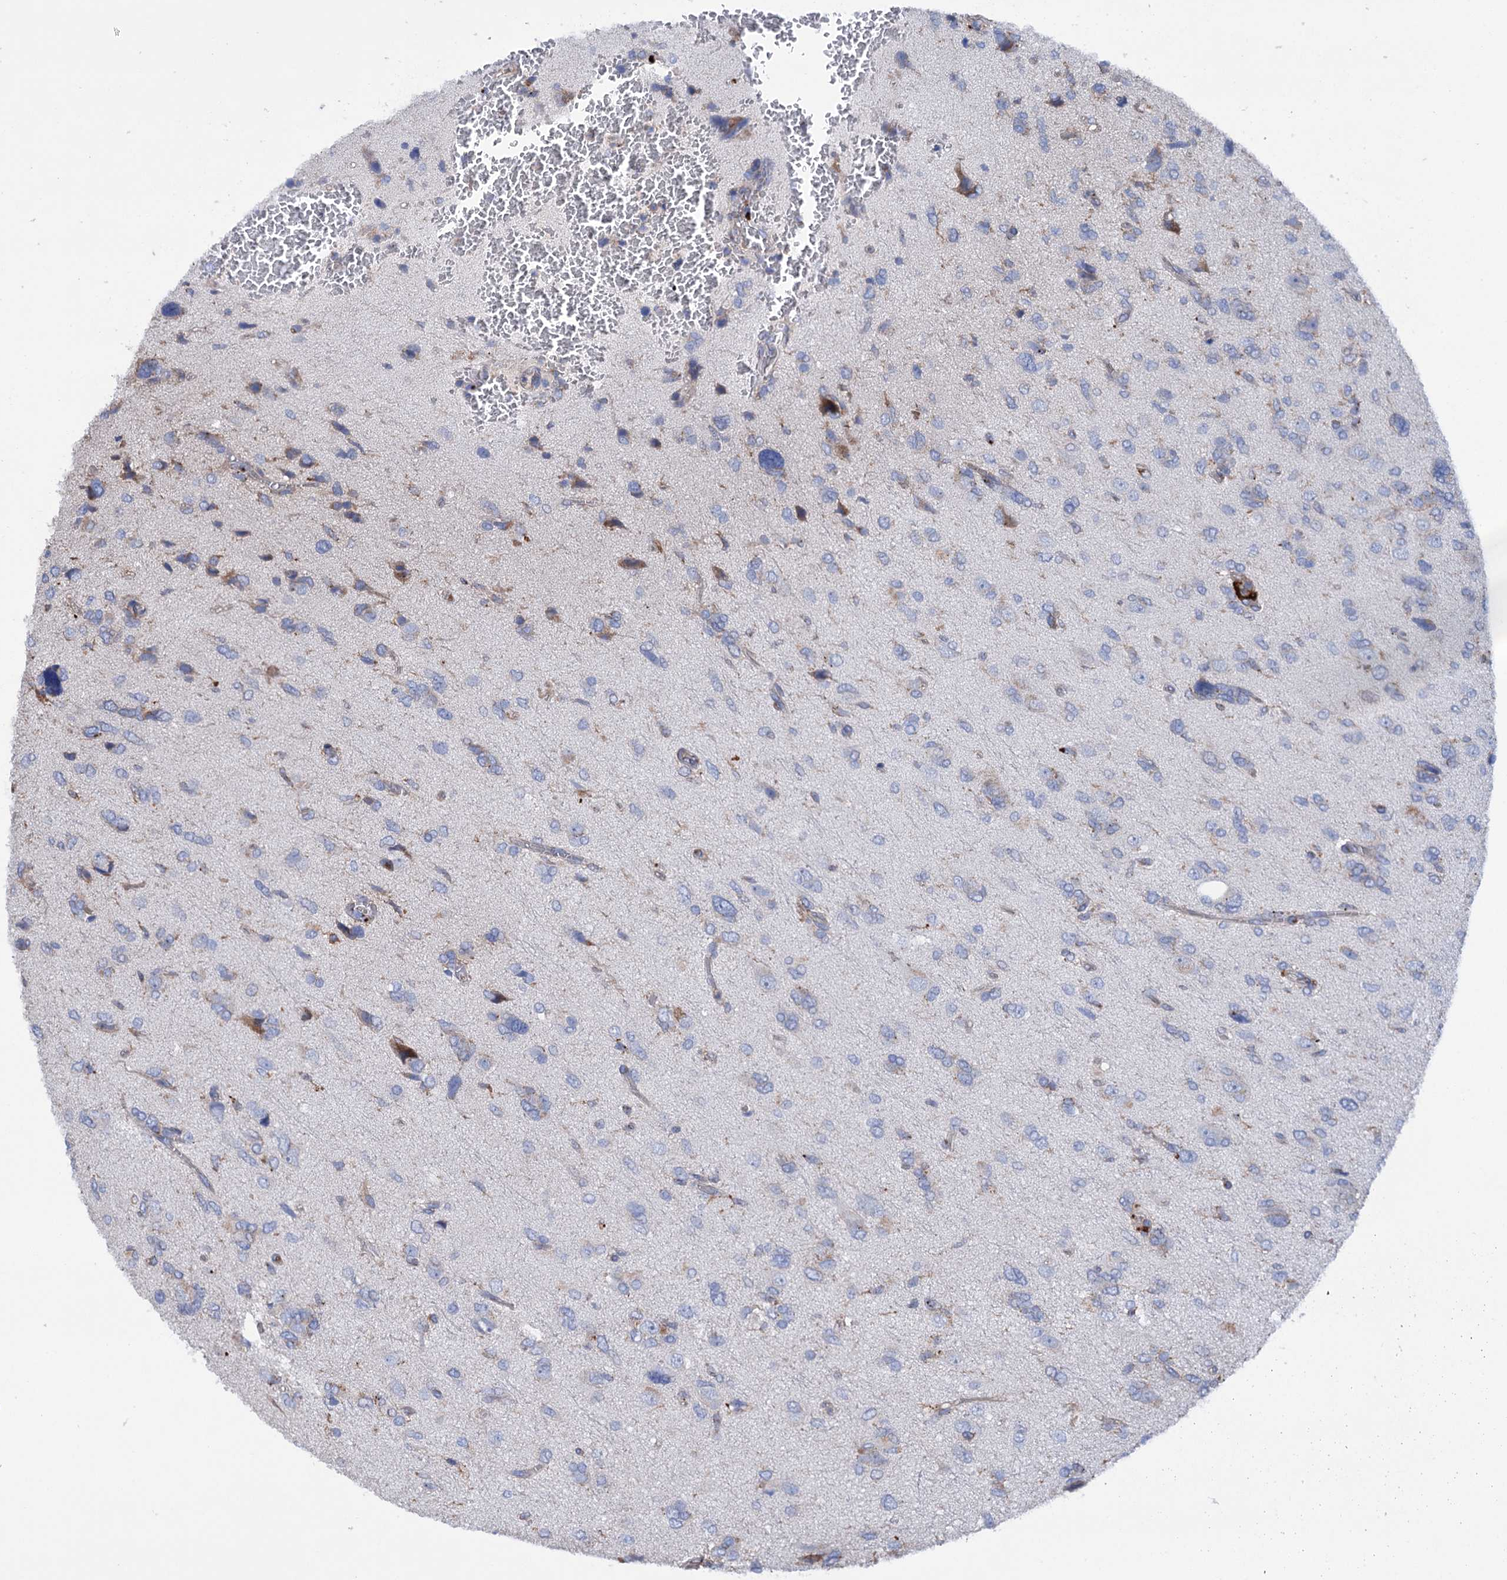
{"staining": {"intensity": "weak", "quantity": "<25%", "location": "cytoplasmic/membranous"}, "tissue": "glioma", "cell_type": "Tumor cells", "image_type": "cancer", "snomed": [{"axis": "morphology", "description": "Glioma, malignant, High grade"}, {"axis": "topography", "description": "Brain"}], "caption": "The photomicrograph demonstrates no staining of tumor cells in glioma. Nuclei are stained in blue.", "gene": "SCPEP1", "patient": {"sex": "female", "age": 59}}